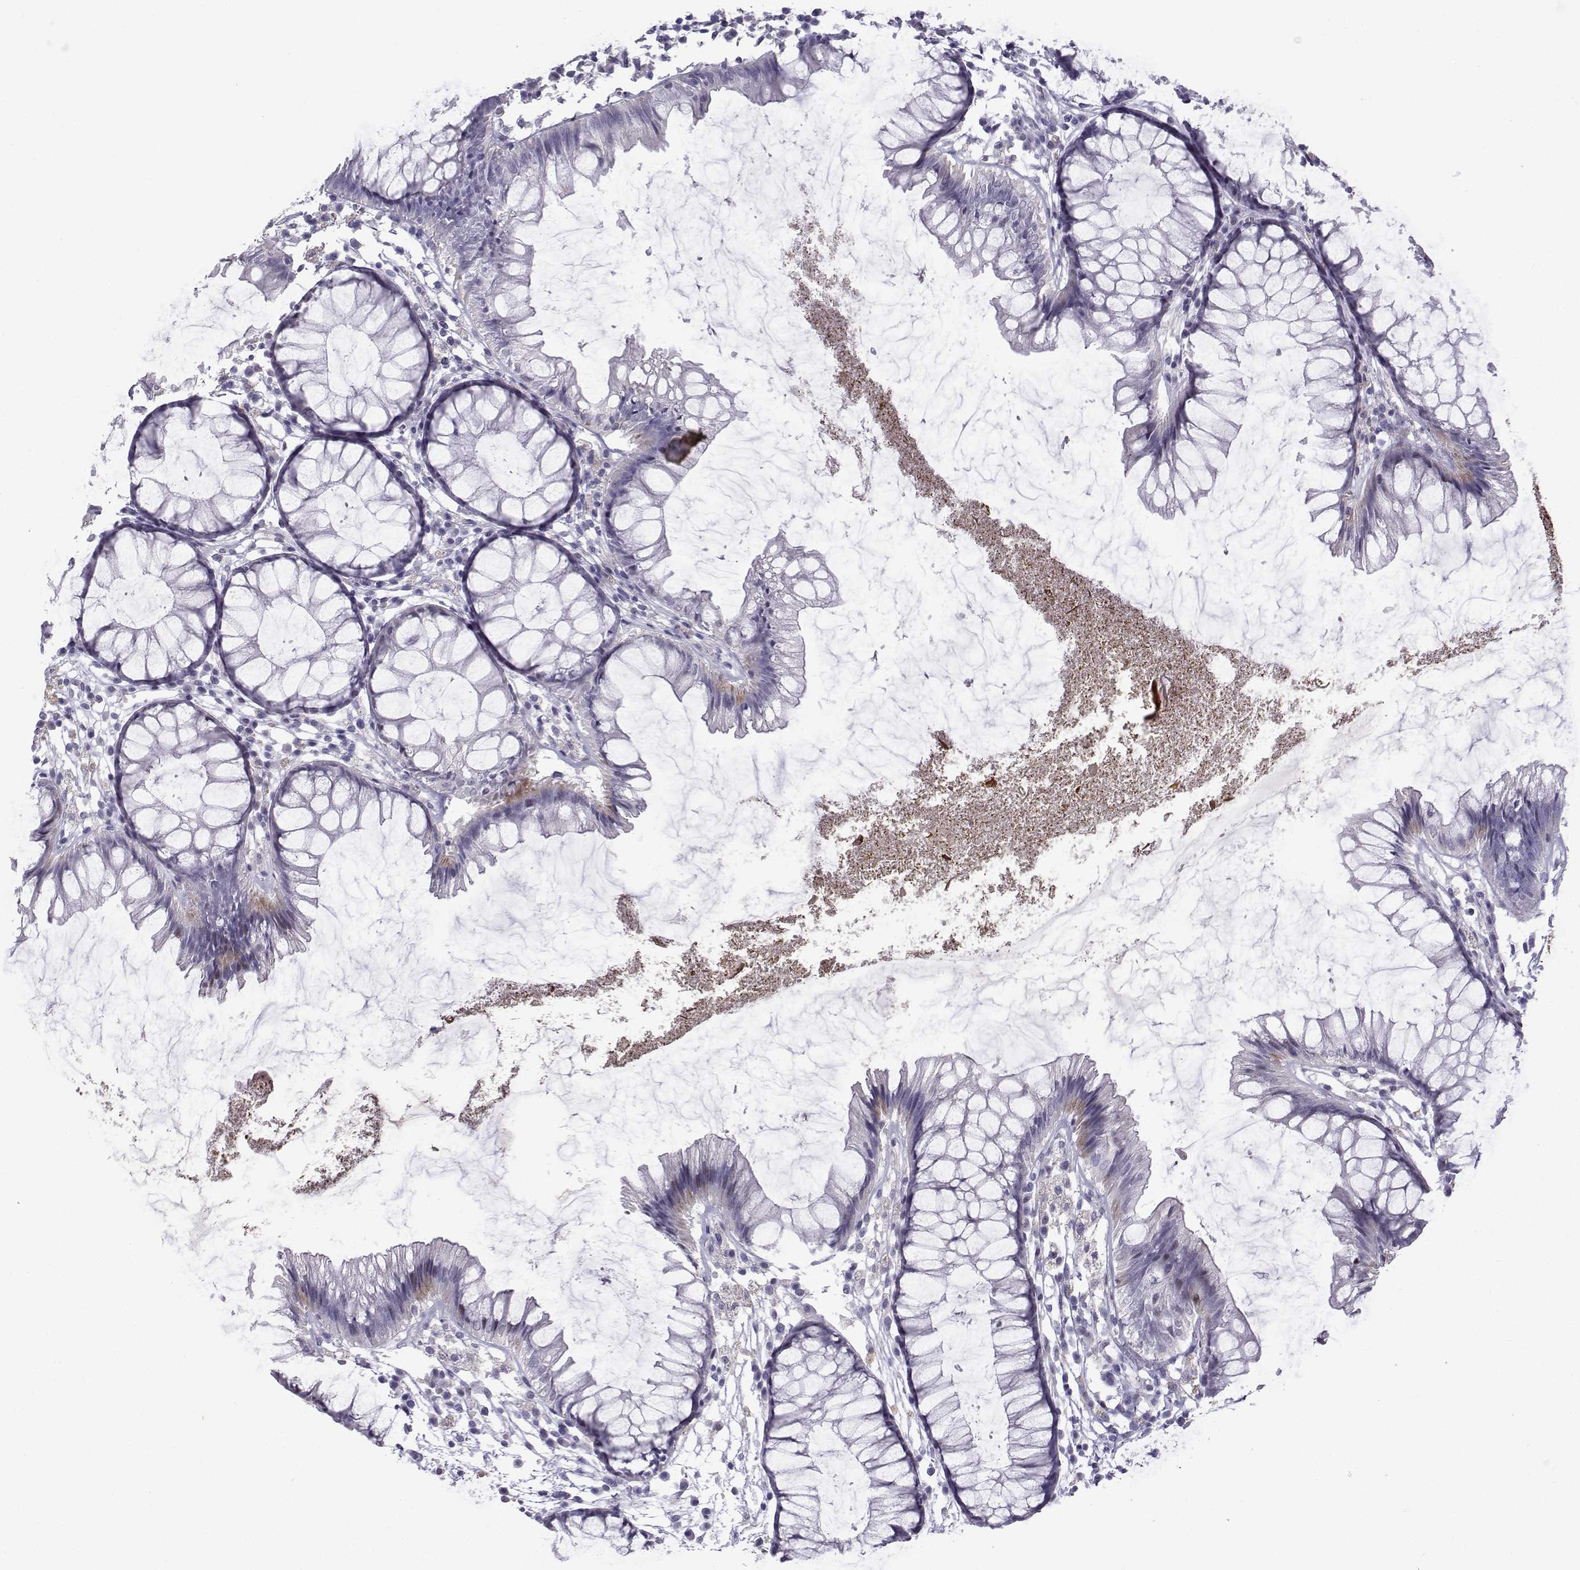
{"staining": {"intensity": "negative", "quantity": "none", "location": "none"}, "tissue": "colon", "cell_type": "Endothelial cells", "image_type": "normal", "snomed": [{"axis": "morphology", "description": "Normal tissue, NOS"}, {"axis": "morphology", "description": "Adenocarcinoma, NOS"}, {"axis": "topography", "description": "Colon"}], "caption": "A micrograph of colon stained for a protein exhibits no brown staining in endothelial cells.", "gene": "CFAP70", "patient": {"sex": "male", "age": 65}}